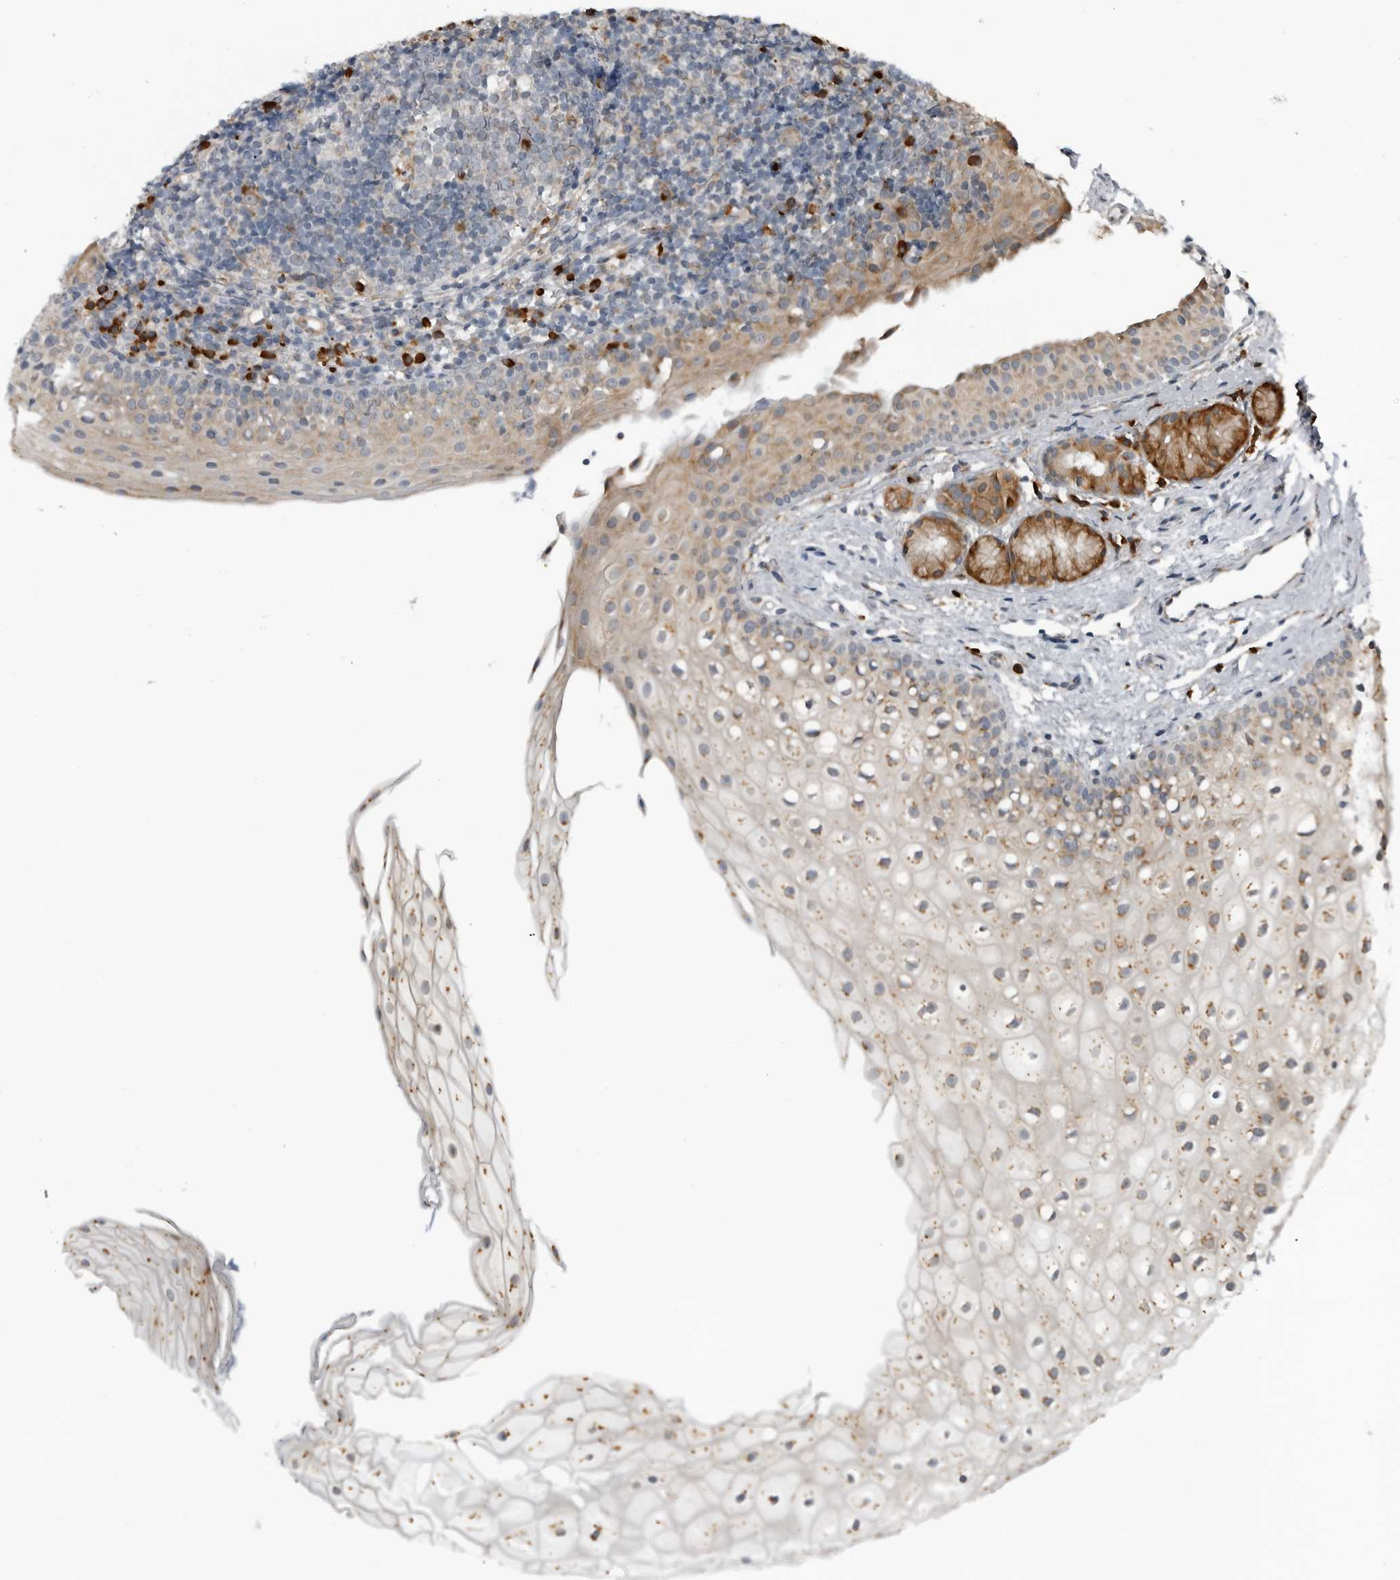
{"staining": {"intensity": "weak", "quantity": "<25%", "location": "cytoplasmic/membranous"}, "tissue": "oral mucosa", "cell_type": "Squamous epithelial cells", "image_type": "normal", "snomed": [{"axis": "morphology", "description": "Normal tissue, NOS"}, {"axis": "topography", "description": "Oral tissue"}], "caption": "A high-resolution histopathology image shows IHC staining of unremarkable oral mucosa, which demonstrates no significant expression in squamous epithelial cells. (DAB (3,3'-diaminobenzidine) immunohistochemistry visualized using brightfield microscopy, high magnification).", "gene": "CEP85", "patient": {"sex": "male", "age": 28}}